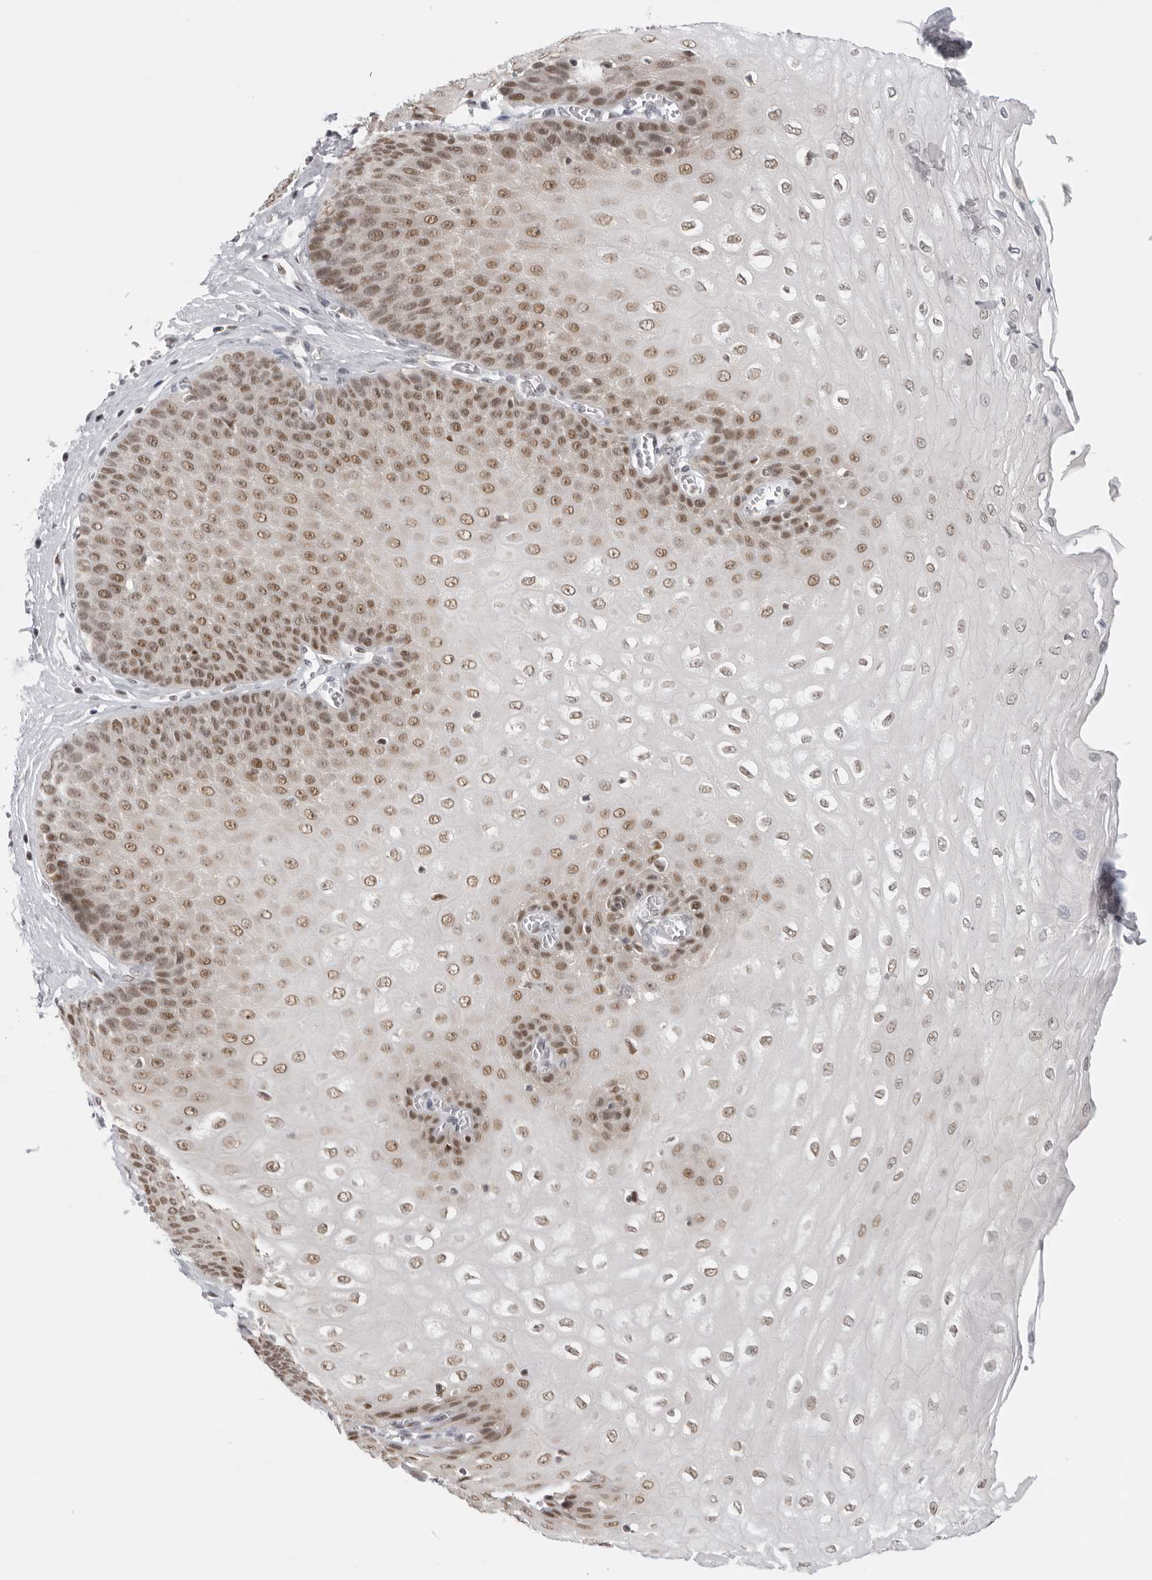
{"staining": {"intensity": "moderate", "quantity": ">75%", "location": "nuclear"}, "tissue": "esophagus", "cell_type": "Squamous epithelial cells", "image_type": "normal", "snomed": [{"axis": "morphology", "description": "Normal tissue, NOS"}, {"axis": "topography", "description": "Esophagus"}], "caption": "Esophagus stained for a protein shows moderate nuclear positivity in squamous epithelial cells. The protein is shown in brown color, while the nuclei are stained blue.", "gene": "RPA2", "patient": {"sex": "male", "age": 60}}